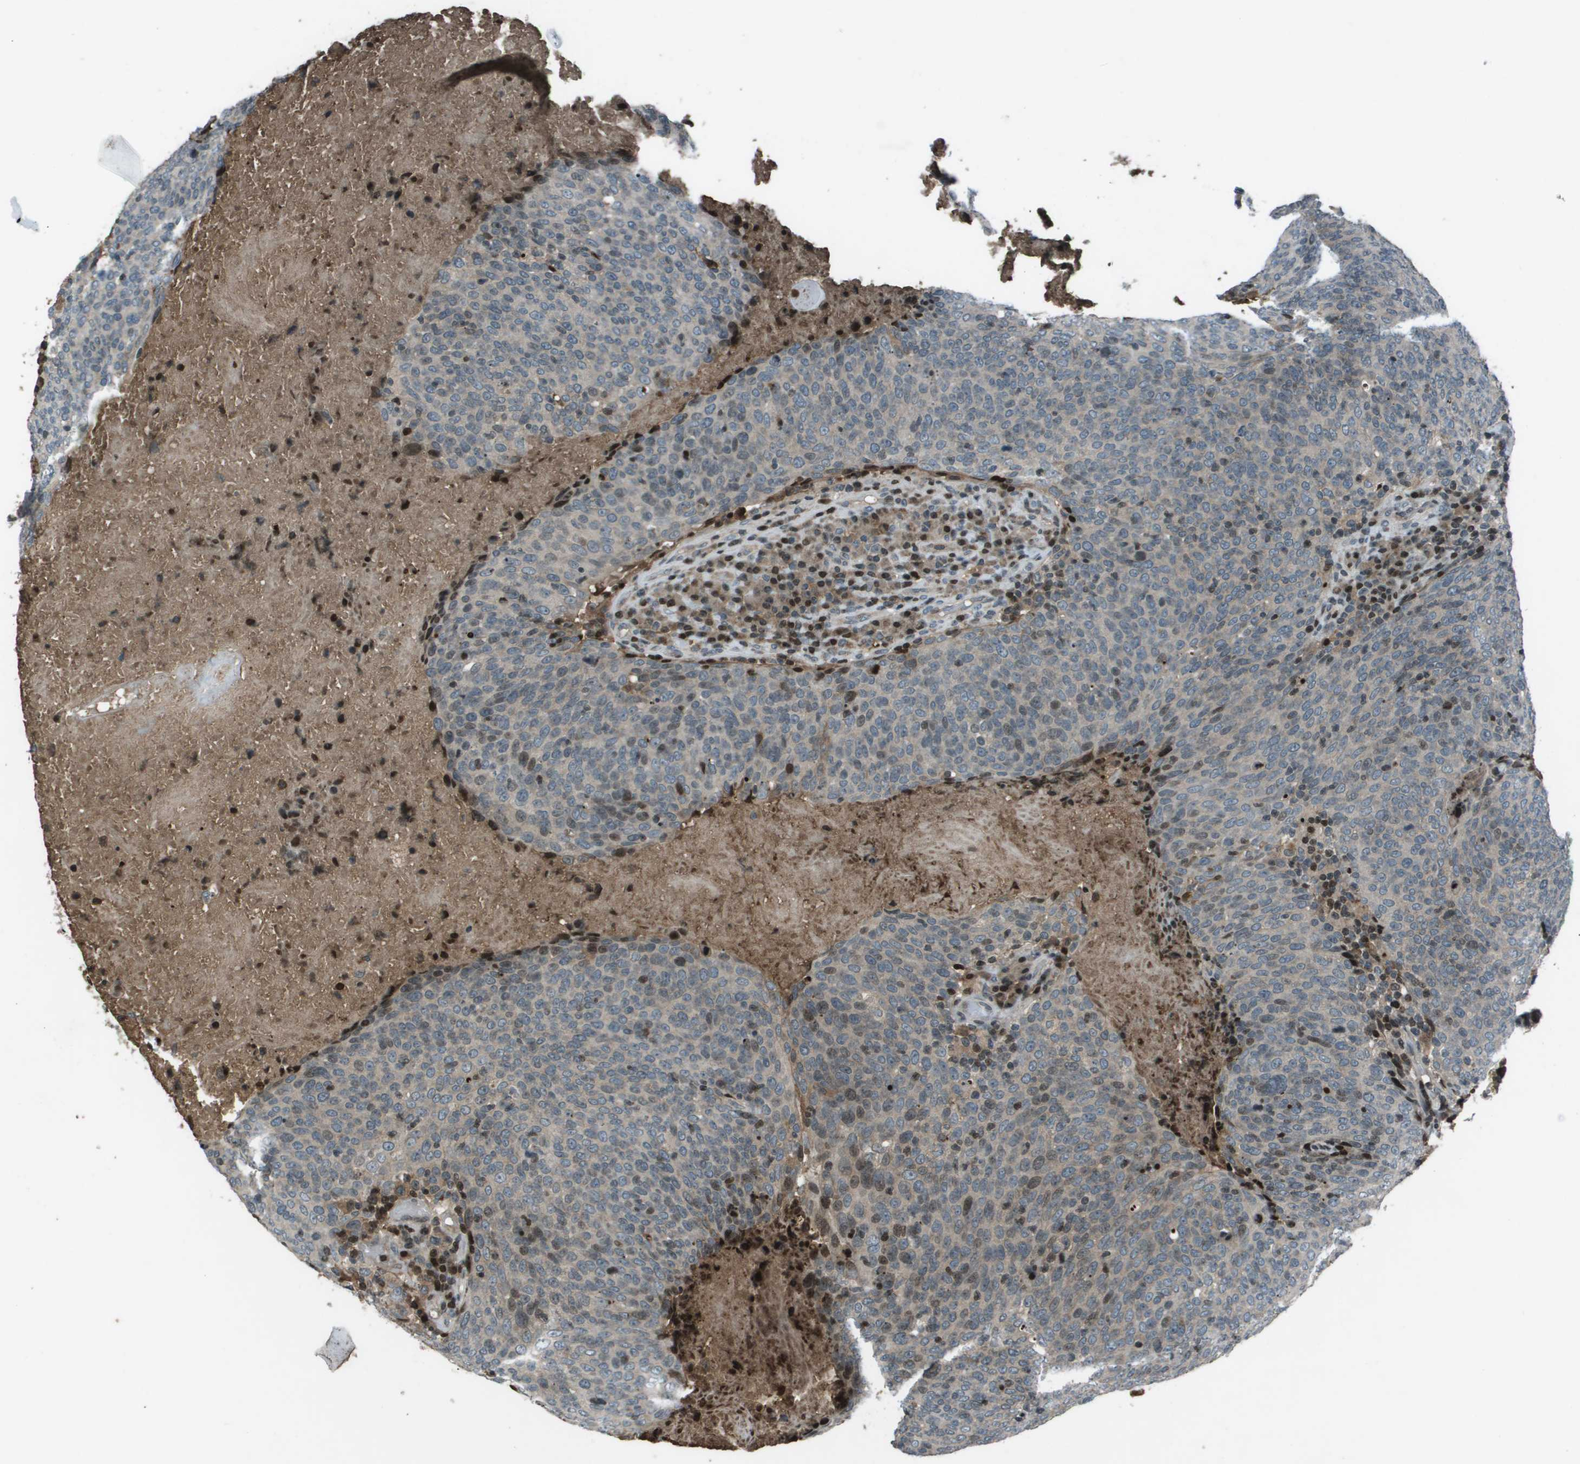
{"staining": {"intensity": "weak", "quantity": "<25%", "location": "cytoplasmic/membranous,nuclear"}, "tissue": "head and neck cancer", "cell_type": "Tumor cells", "image_type": "cancer", "snomed": [{"axis": "morphology", "description": "Squamous cell carcinoma, NOS"}, {"axis": "morphology", "description": "Squamous cell carcinoma, metastatic, NOS"}, {"axis": "topography", "description": "Lymph node"}, {"axis": "topography", "description": "Head-Neck"}], "caption": "Human head and neck cancer (metastatic squamous cell carcinoma) stained for a protein using immunohistochemistry shows no staining in tumor cells.", "gene": "CXCL12", "patient": {"sex": "male", "age": 62}}